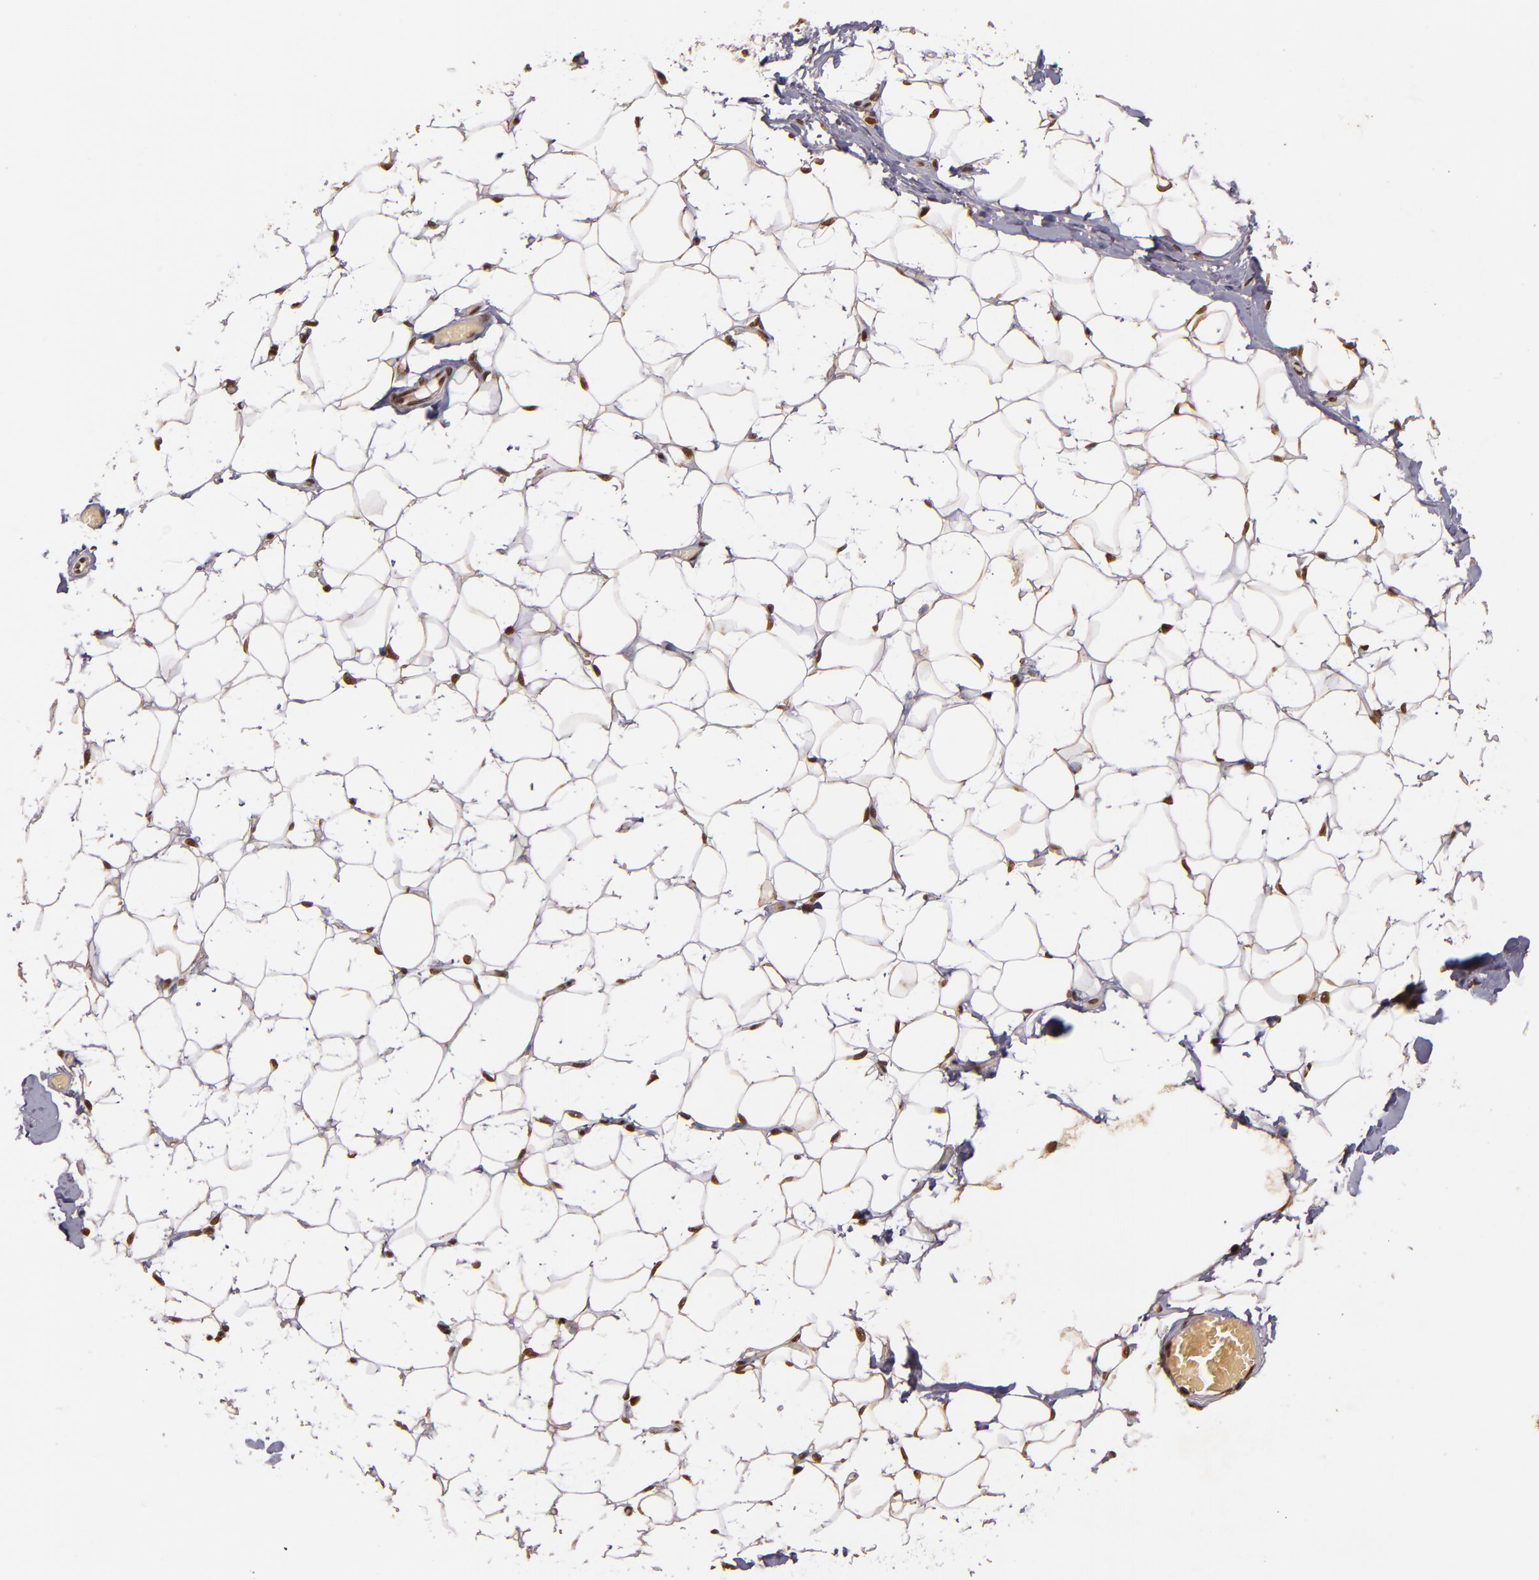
{"staining": {"intensity": "strong", "quantity": ">75%", "location": "nuclear"}, "tissue": "adipose tissue", "cell_type": "Adipocytes", "image_type": "normal", "snomed": [{"axis": "morphology", "description": "Normal tissue, NOS"}, {"axis": "topography", "description": "Soft tissue"}], "caption": "Strong nuclear protein expression is identified in approximately >75% of adipocytes in adipose tissue. (DAB (3,3'-diaminobenzidine) IHC, brown staining for protein, blue staining for nuclei).", "gene": "CUL3", "patient": {"sex": "male", "age": 26}}